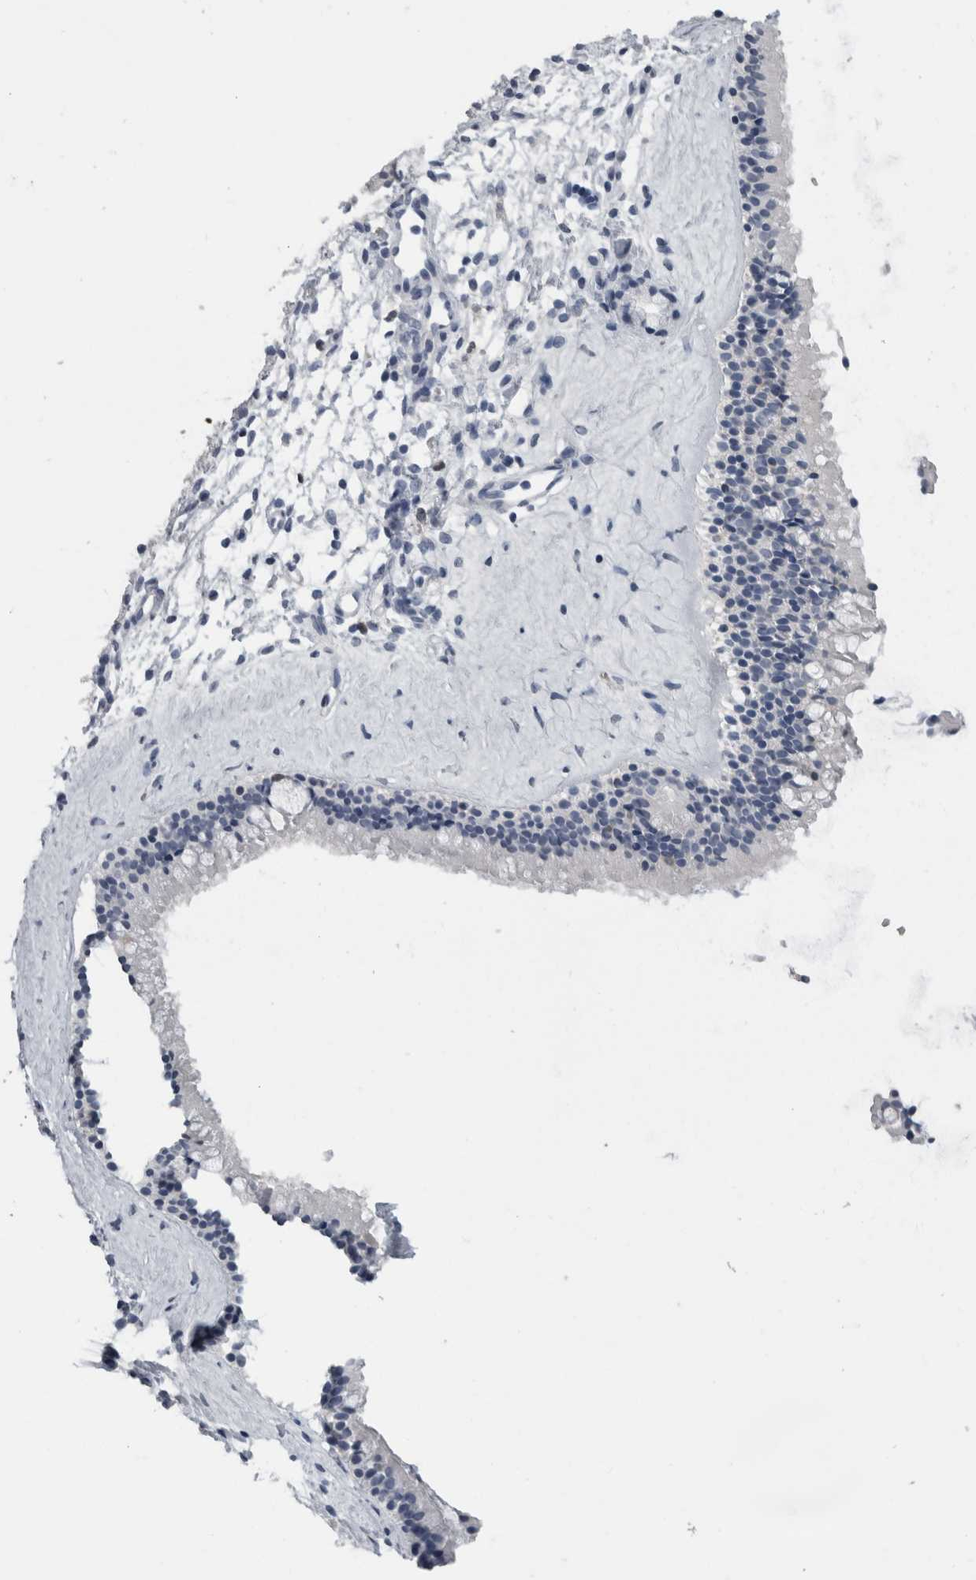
{"staining": {"intensity": "negative", "quantity": "none", "location": "none"}, "tissue": "nasopharynx", "cell_type": "Respiratory epithelial cells", "image_type": "normal", "snomed": [{"axis": "morphology", "description": "Normal tissue, NOS"}, {"axis": "topography", "description": "Nasopharynx"}], "caption": "A high-resolution photomicrograph shows immunohistochemistry staining of normal nasopharynx, which exhibits no significant staining in respiratory epithelial cells.", "gene": "ADAM2", "patient": {"sex": "female", "age": 42}}